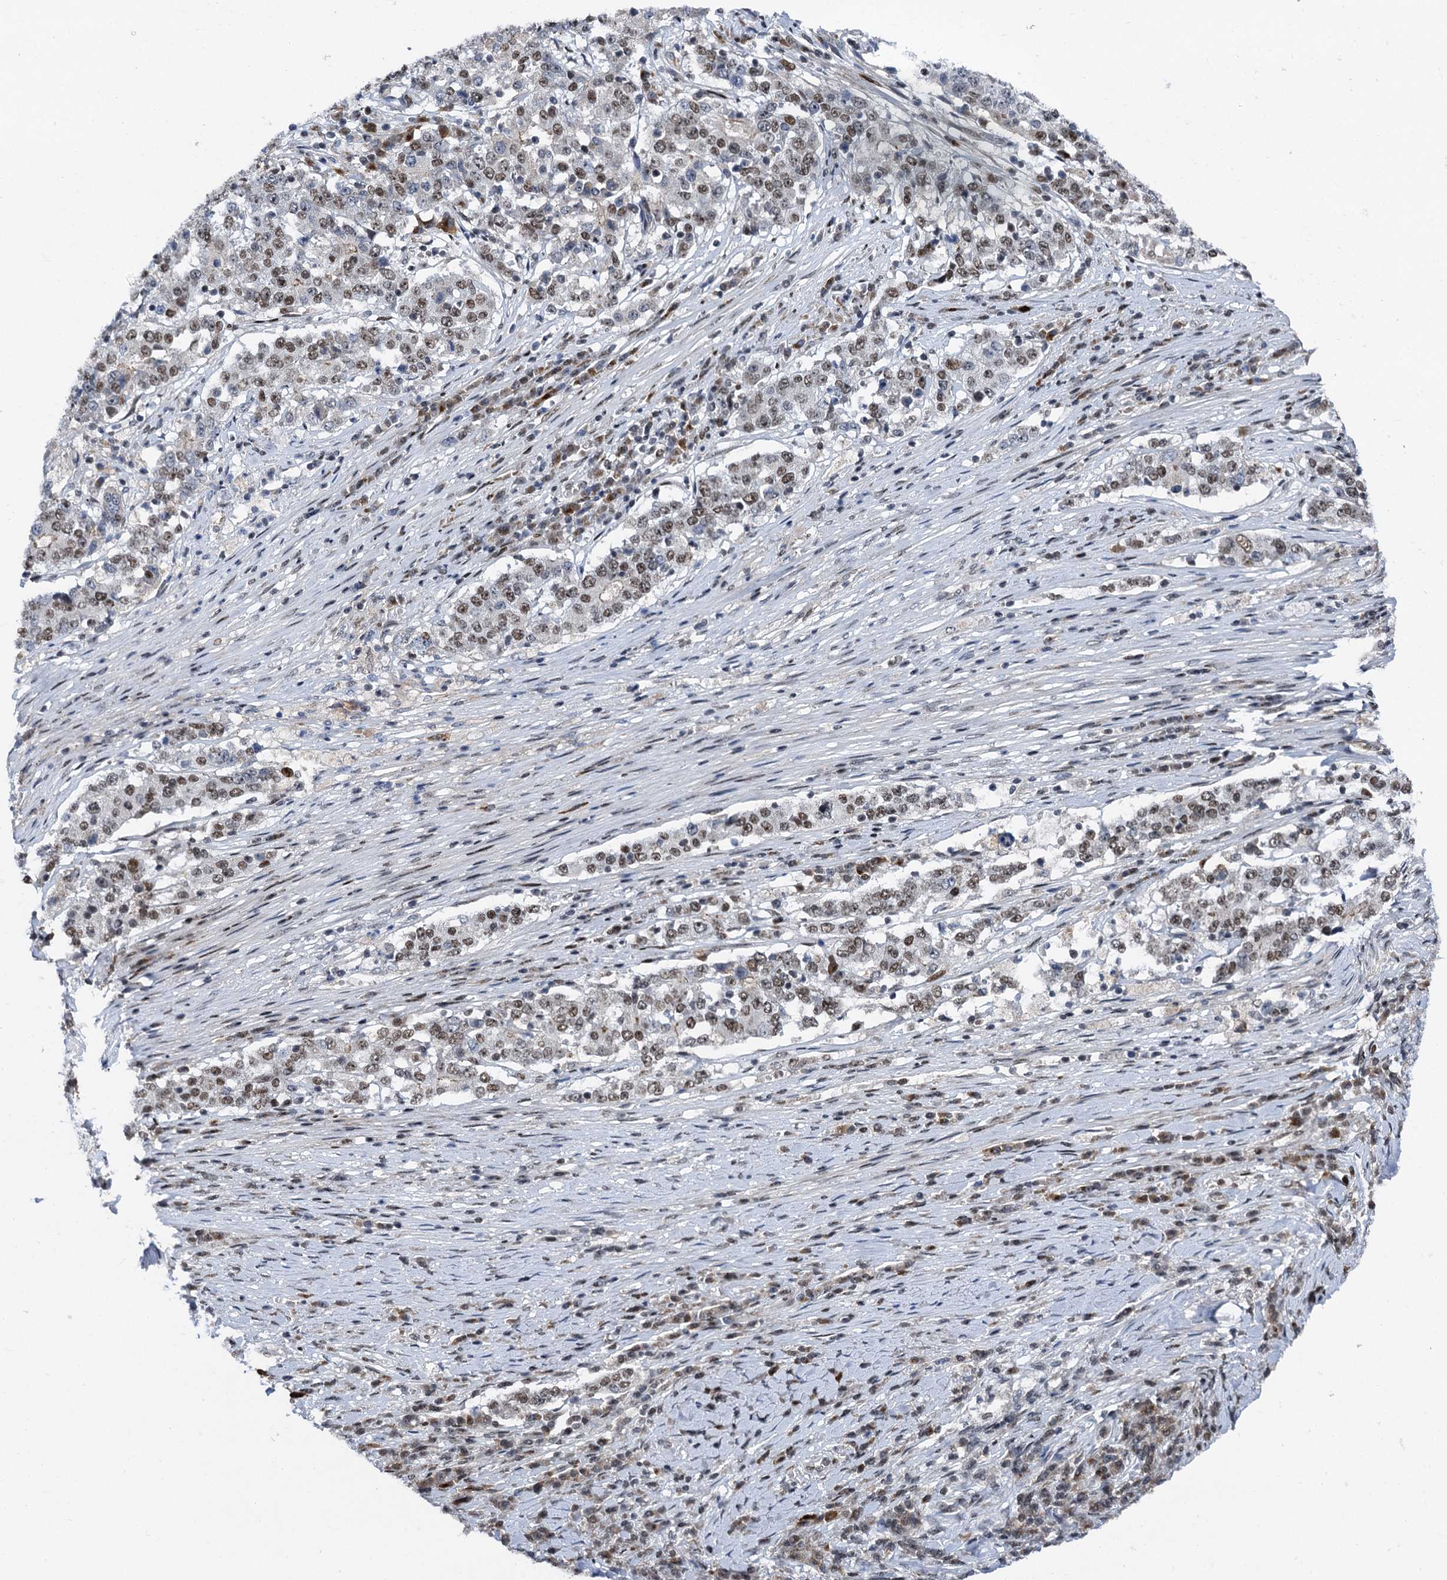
{"staining": {"intensity": "moderate", "quantity": "25%-75%", "location": "nuclear"}, "tissue": "stomach cancer", "cell_type": "Tumor cells", "image_type": "cancer", "snomed": [{"axis": "morphology", "description": "Adenocarcinoma, NOS"}, {"axis": "topography", "description": "Stomach"}], "caption": "This image demonstrates stomach cancer (adenocarcinoma) stained with IHC to label a protein in brown. The nuclear of tumor cells show moderate positivity for the protein. Nuclei are counter-stained blue.", "gene": "RUFY2", "patient": {"sex": "male", "age": 59}}